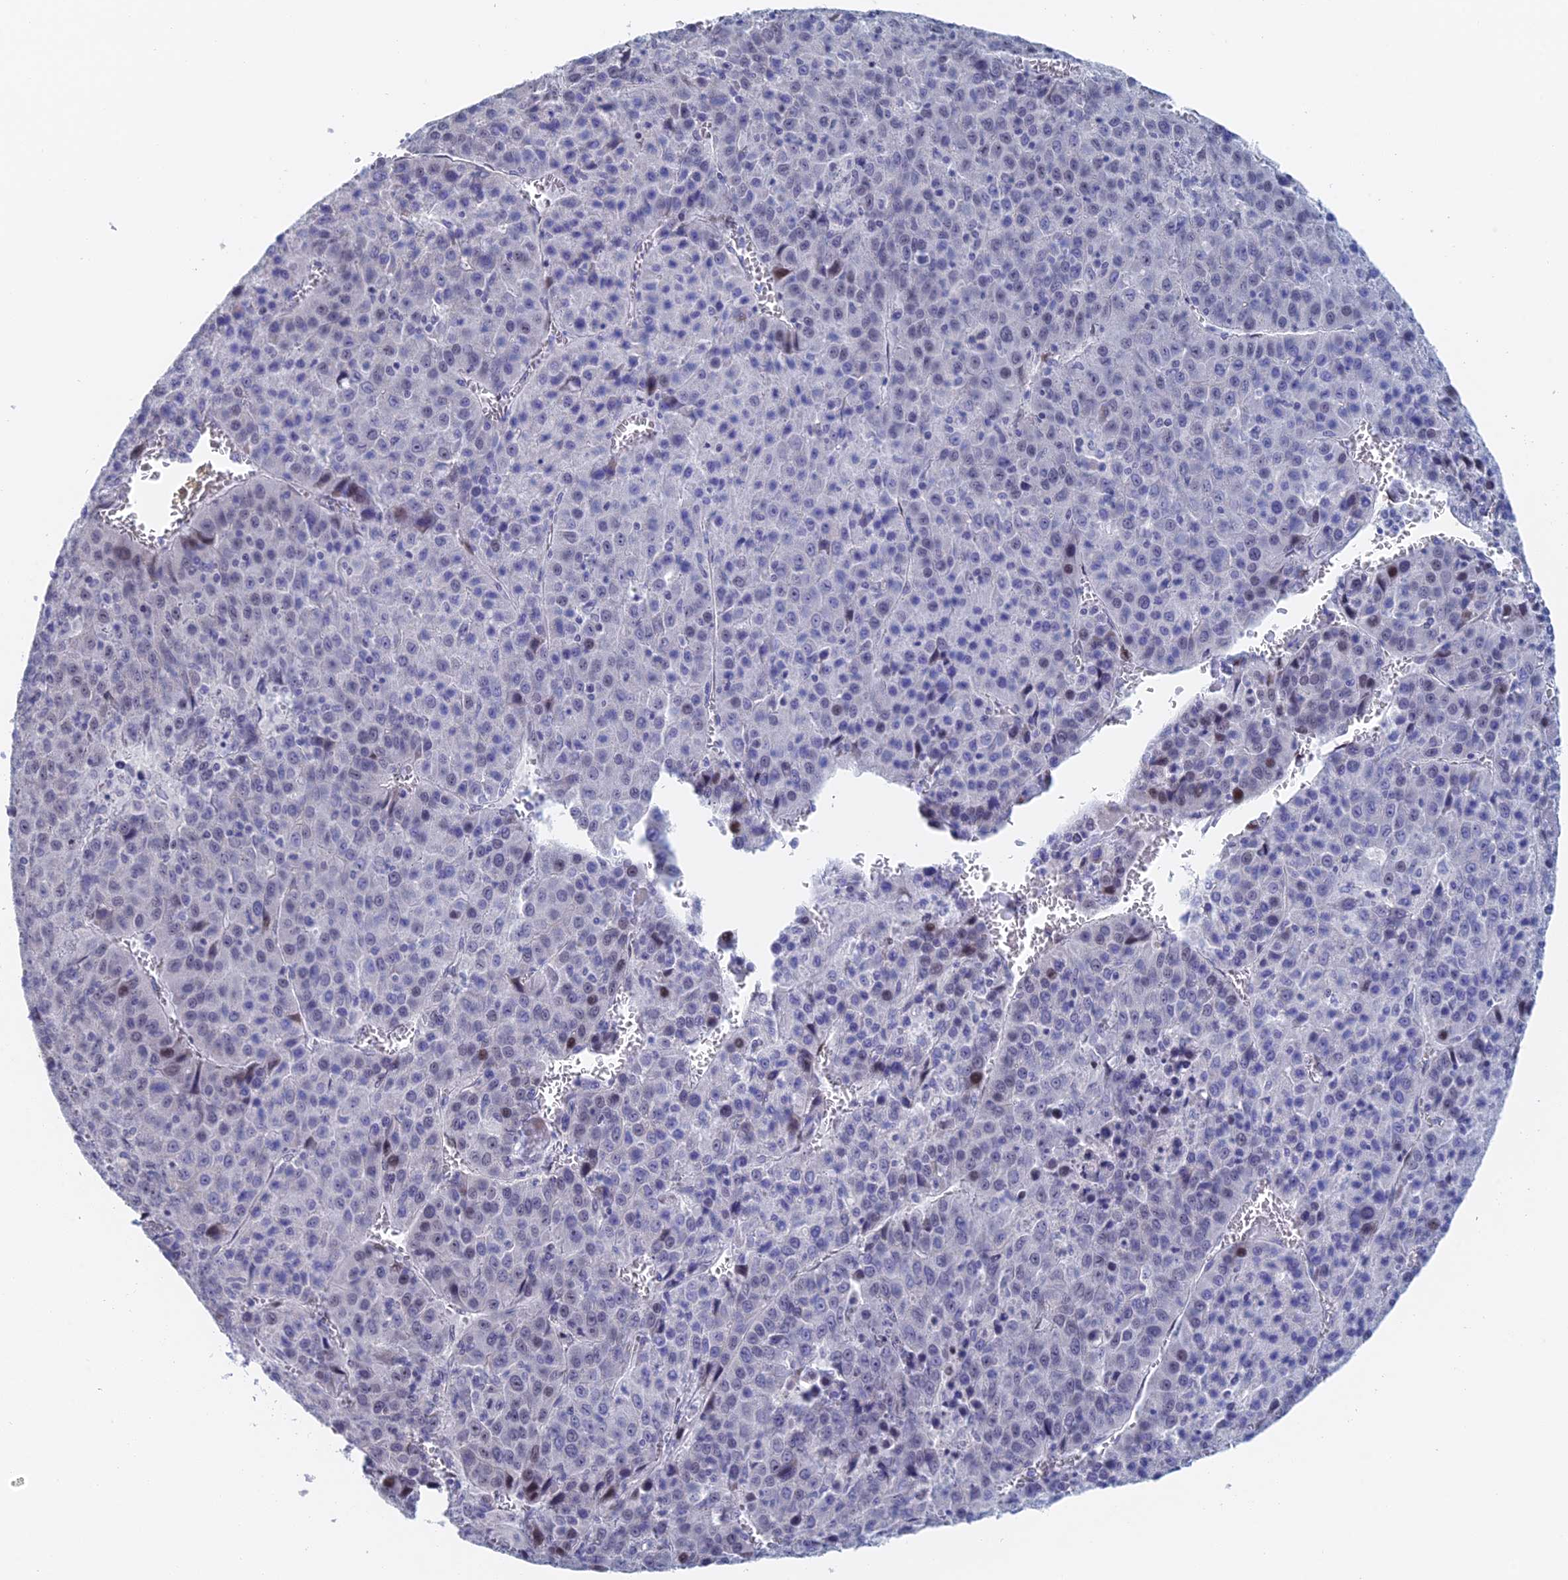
{"staining": {"intensity": "weak", "quantity": "<25%", "location": "nuclear"}, "tissue": "liver cancer", "cell_type": "Tumor cells", "image_type": "cancer", "snomed": [{"axis": "morphology", "description": "Carcinoma, Hepatocellular, NOS"}, {"axis": "topography", "description": "Liver"}], "caption": "Liver cancer (hepatocellular carcinoma) stained for a protein using immunohistochemistry displays no expression tumor cells.", "gene": "DRGX", "patient": {"sex": "female", "age": 53}}